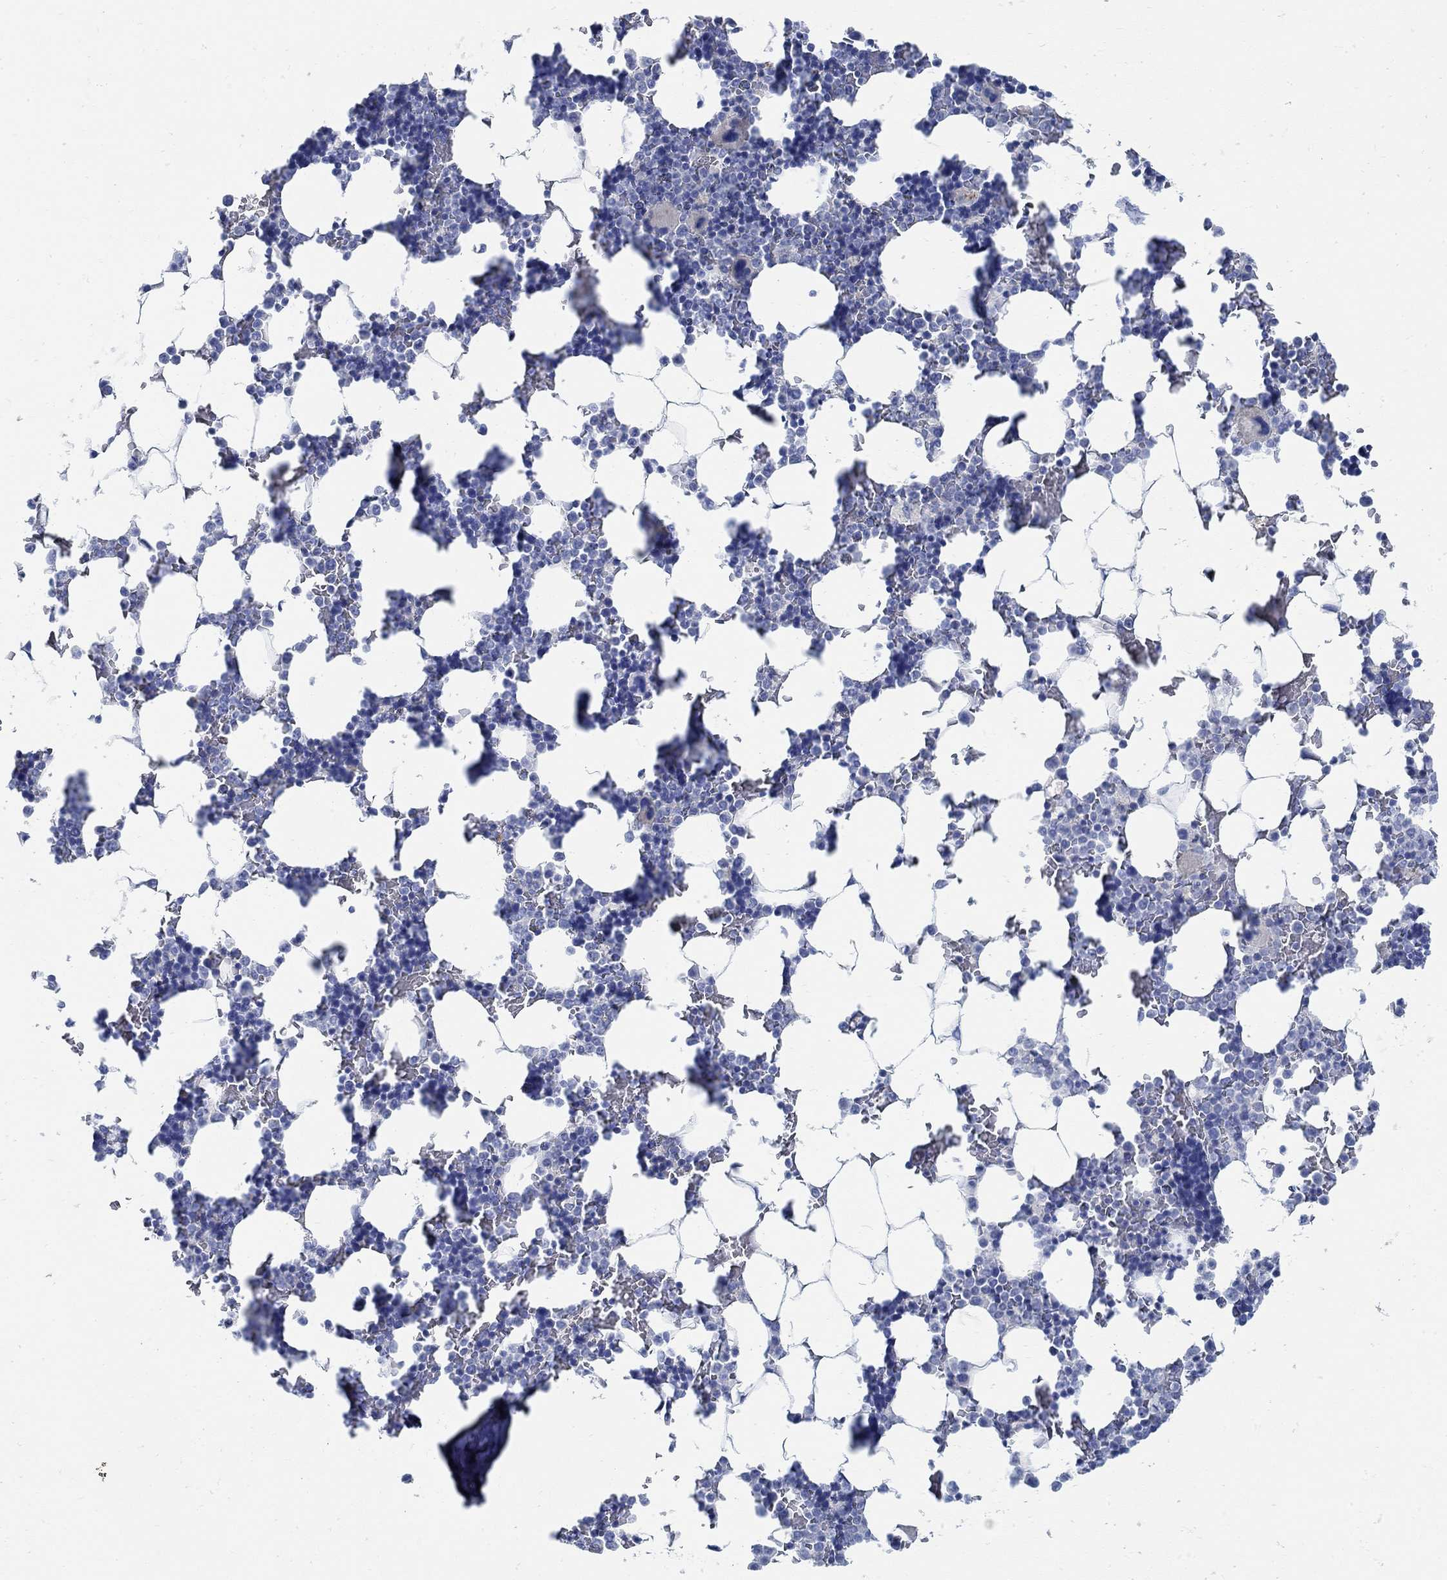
{"staining": {"intensity": "negative", "quantity": "none", "location": "none"}, "tissue": "bone marrow", "cell_type": "Hematopoietic cells", "image_type": "normal", "snomed": [{"axis": "morphology", "description": "Normal tissue, NOS"}, {"axis": "topography", "description": "Bone marrow"}], "caption": "Immunohistochemical staining of normal human bone marrow displays no significant positivity in hematopoietic cells. The staining is performed using DAB brown chromogen with nuclei counter-stained in using hematoxylin.", "gene": "RBM20", "patient": {"sex": "male", "age": 51}}